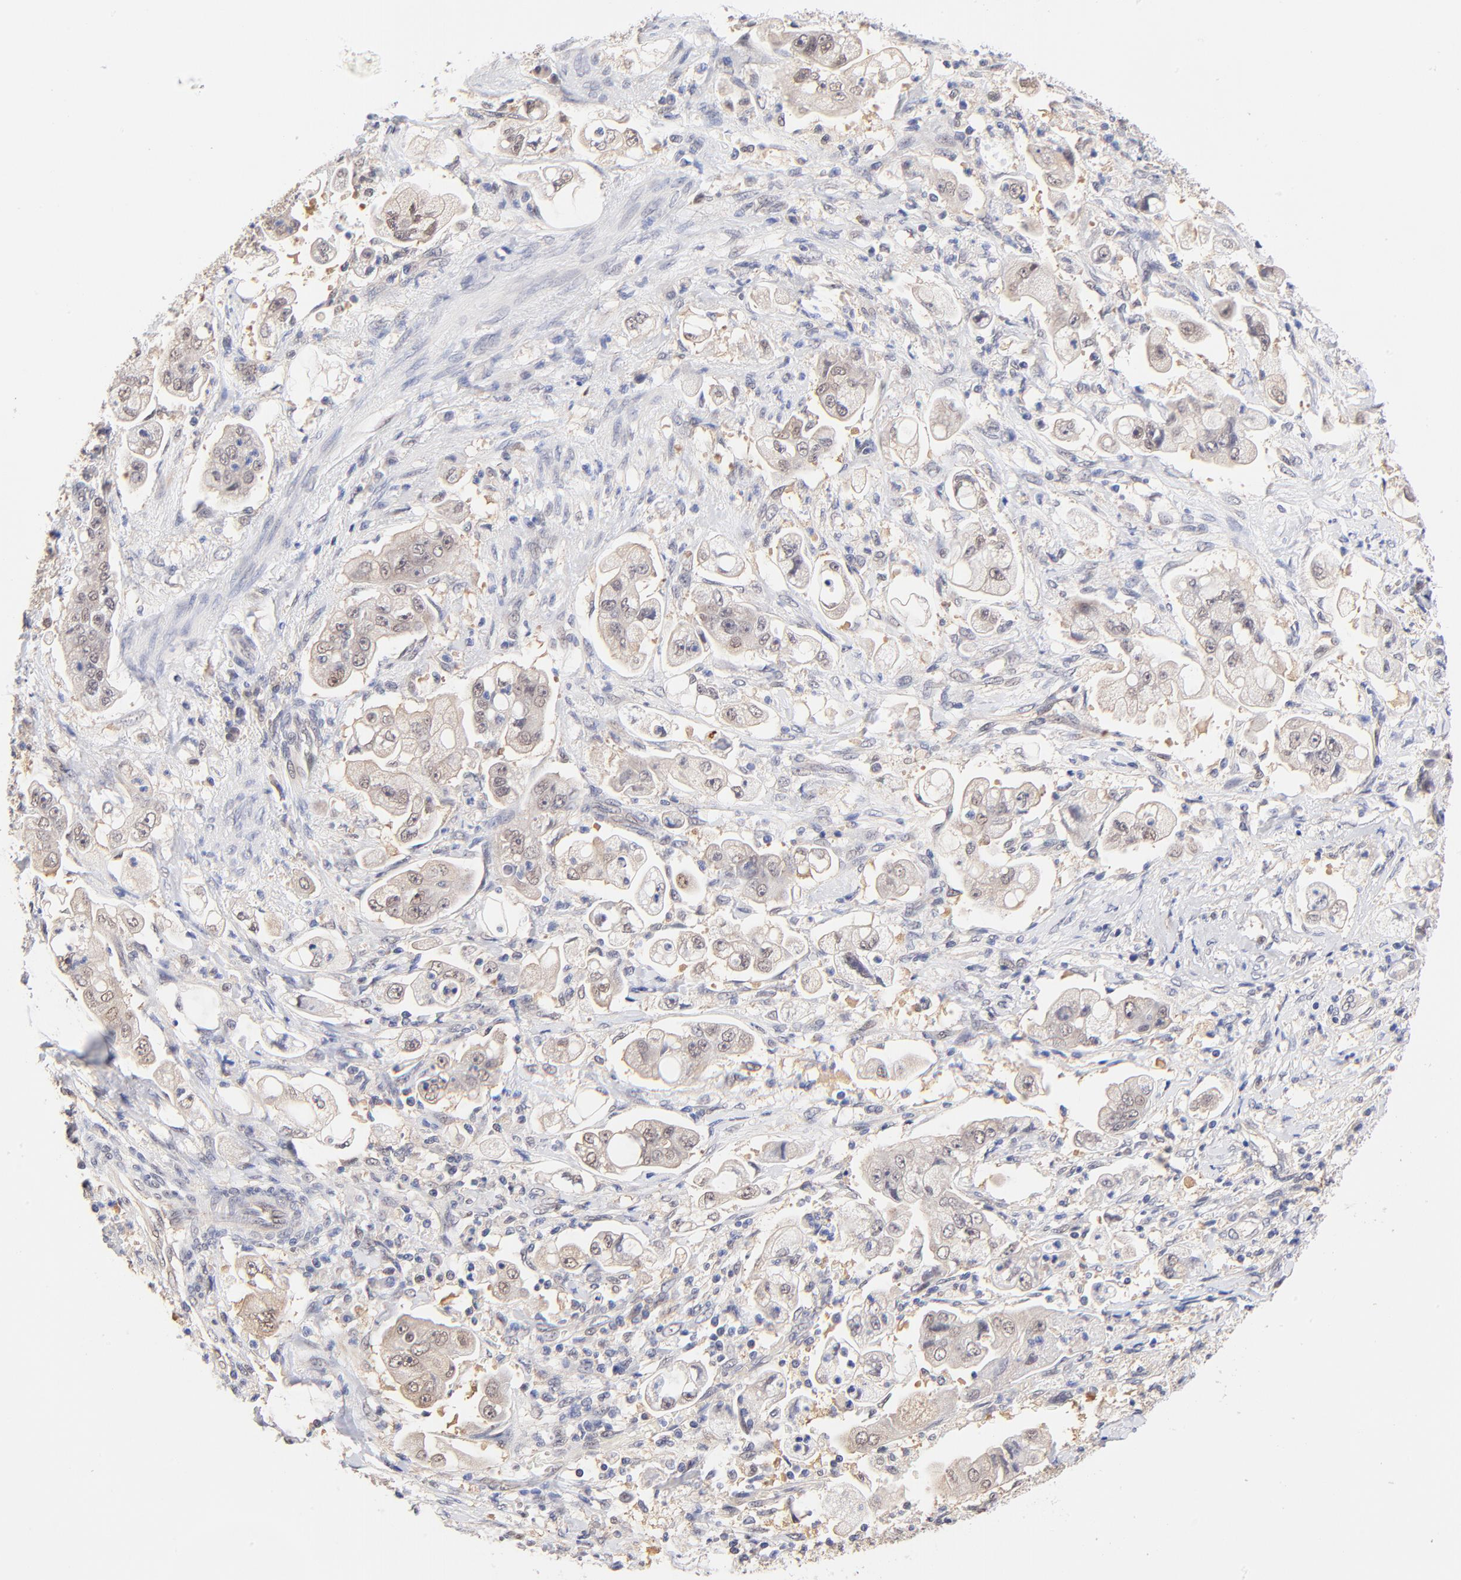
{"staining": {"intensity": "weak", "quantity": "<25%", "location": "cytoplasmic/membranous,nuclear"}, "tissue": "stomach cancer", "cell_type": "Tumor cells", "image_type": "cancer", "snomed": [{"axis": "morphology", "description": "Adenocarcinoma, NOS"}, {"axis": "topography", "description": "Stomach"}], "caption": "Histopathology image shows no protein expression in tumor cells of stomach cancer (adenocarcinoma) tissue.", "gene": "TXNL1", "patient": {"sex": "male", "age": 62}}